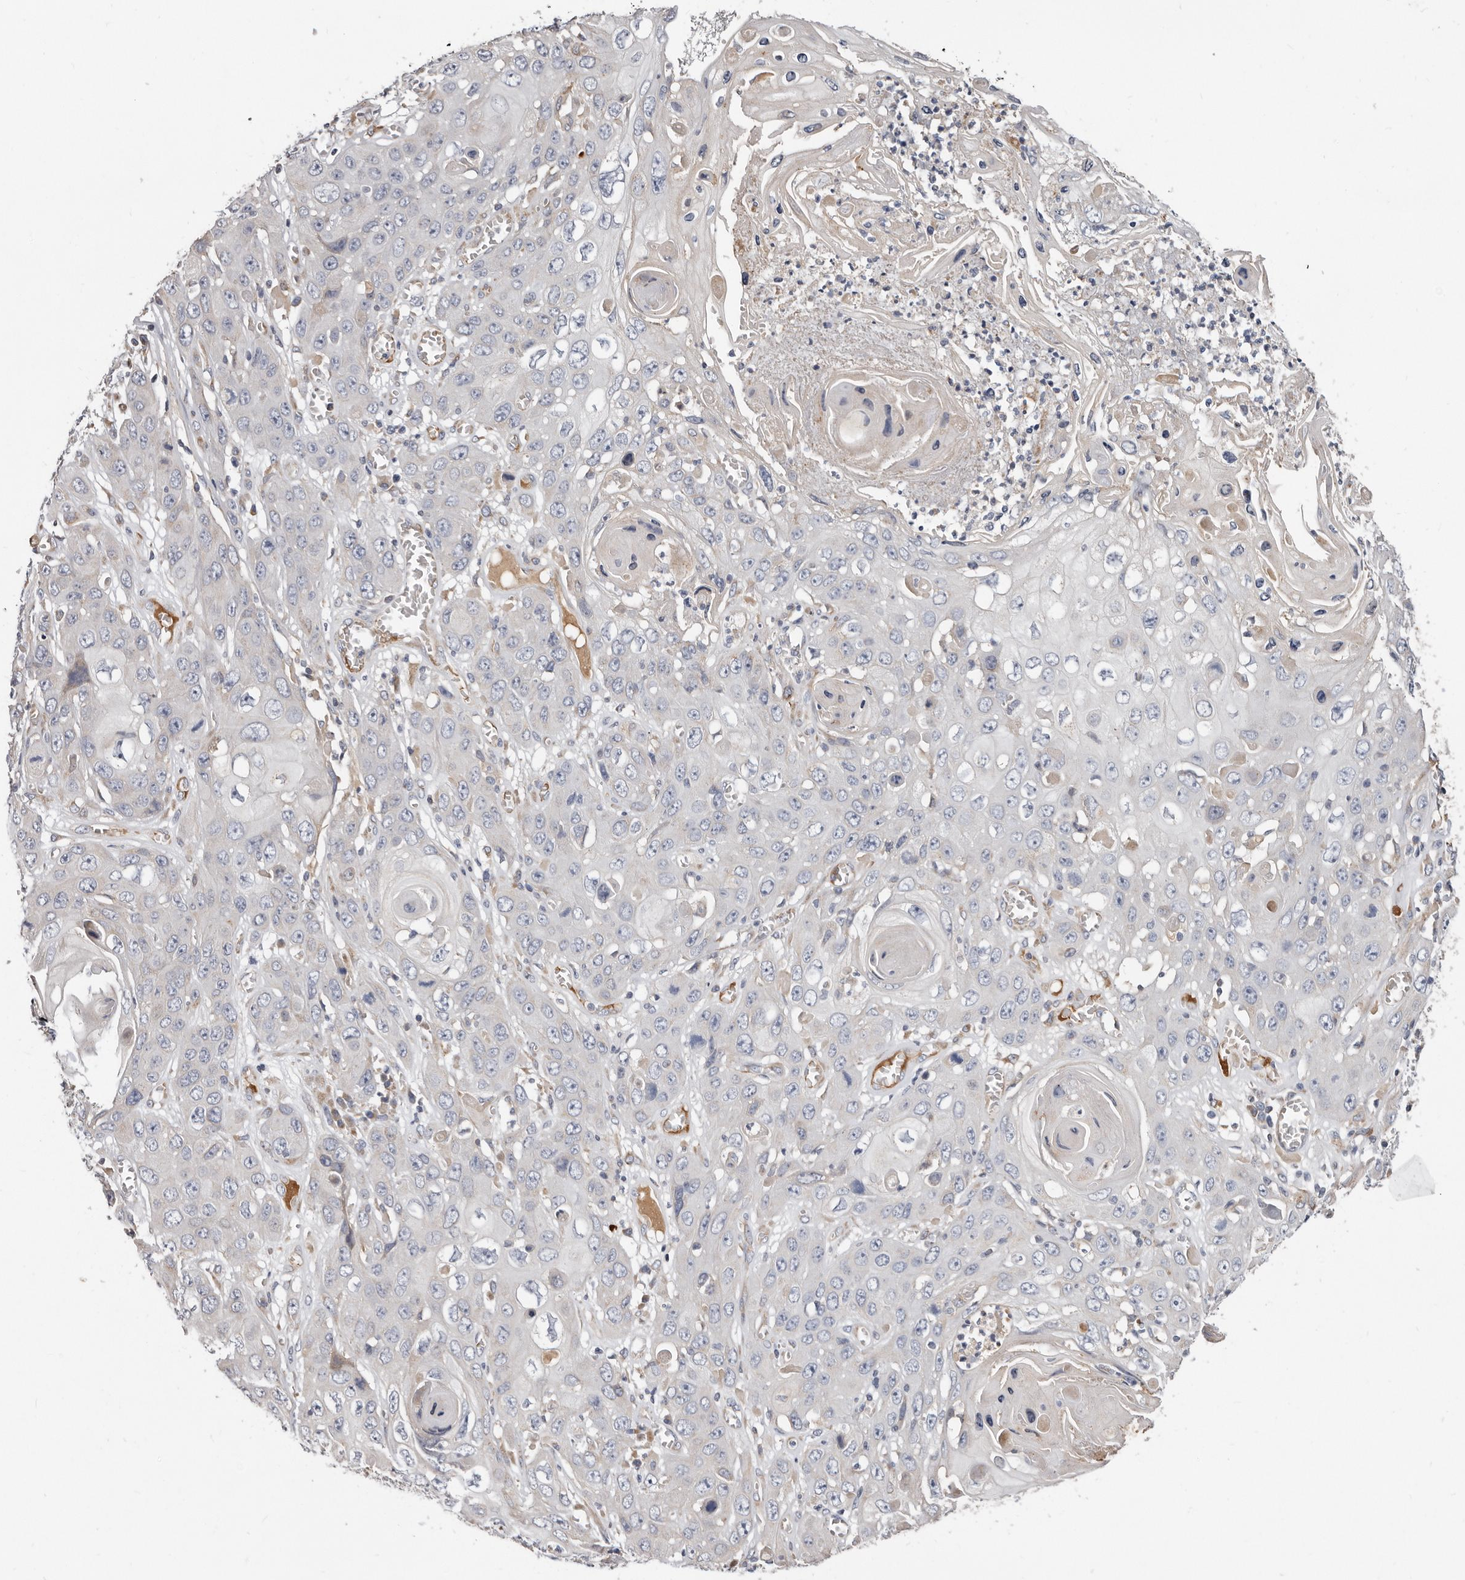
{"staining": {"intensity": "negative", "quantity": "none", "location": "none"}, "tissue": "skin cancer", "cell_type": "Tumor cells", "image_type": "cancer", "snomed": [{"axis": "morphology", "description": "Squamous cell carcinoma, NOS"}, {"axis": "topography", "description": "Skin"}], "caption": "An image of human skin cancer is negative for staining in tumor cells.", "gene": "ASIC5", "patient": {"sex": "male", "age": 55}}